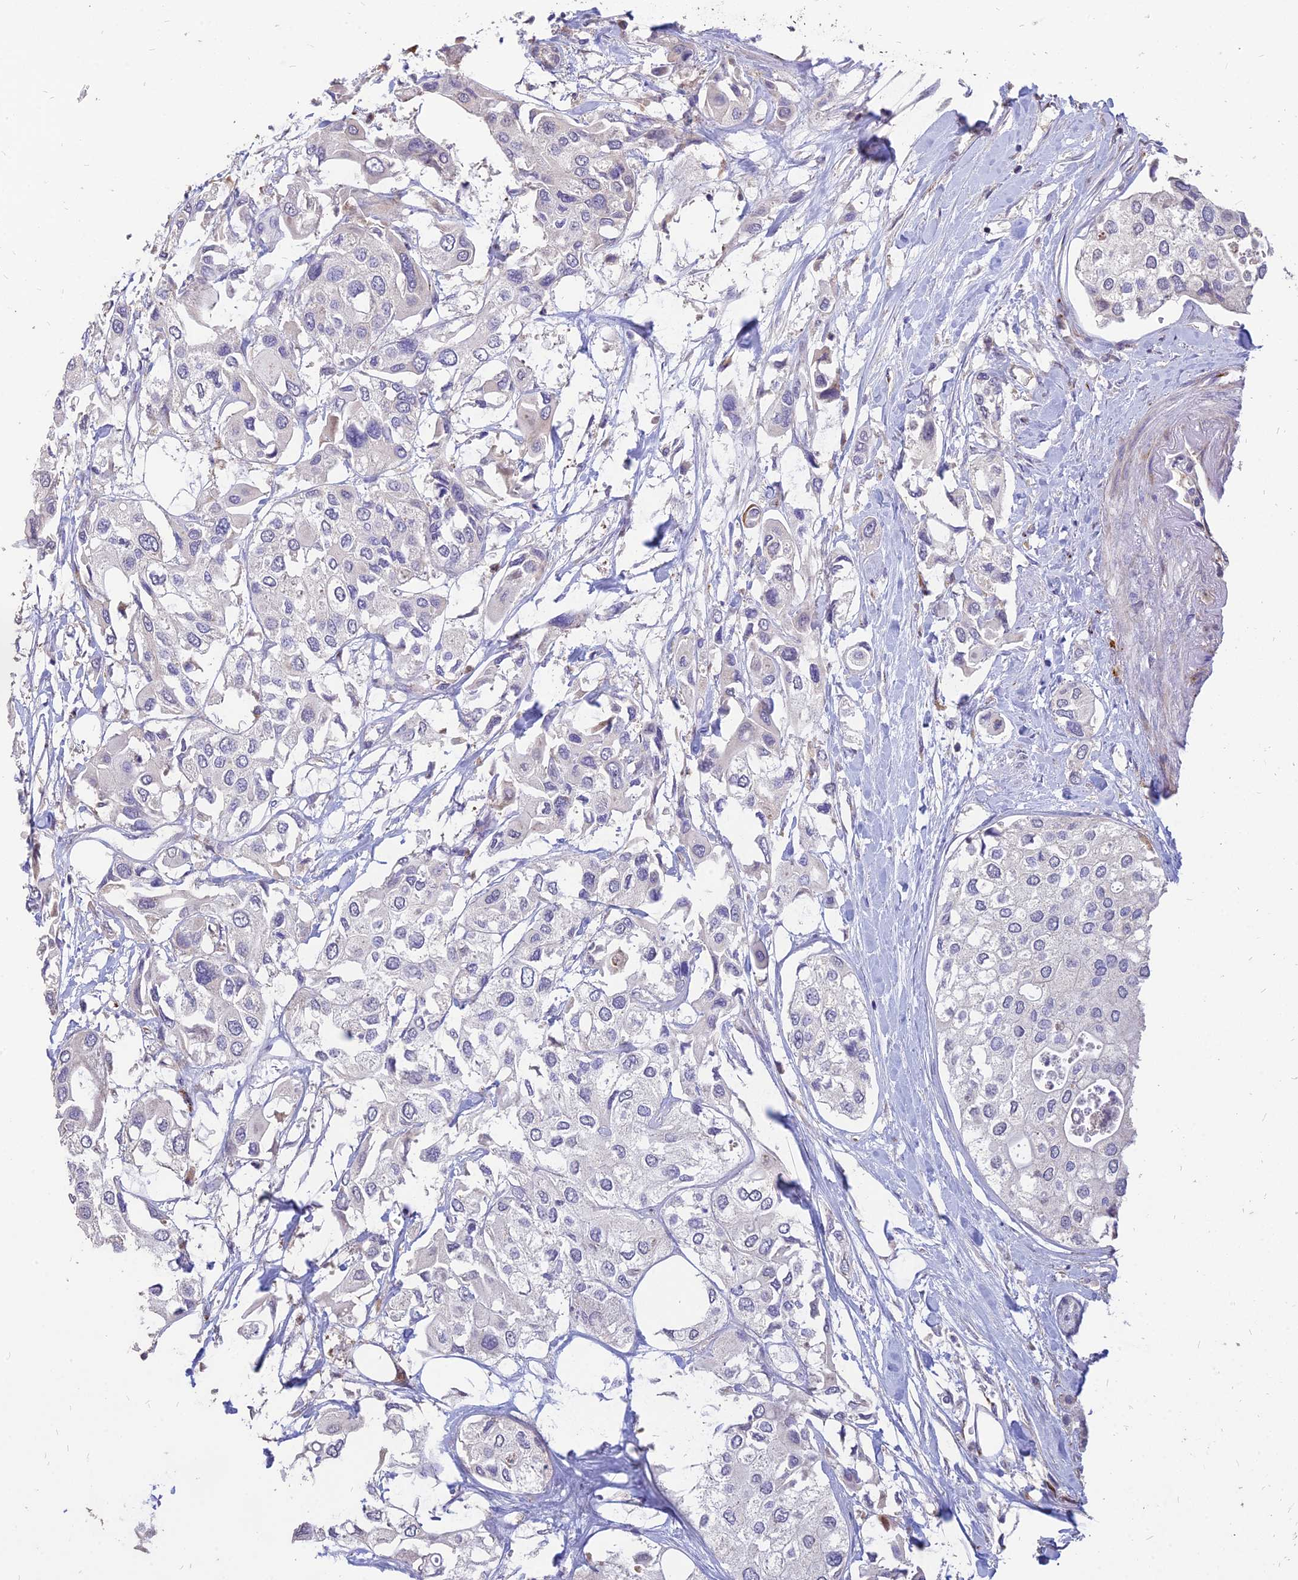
{"staining": {"intensity": "negative", "quantity": "none", "location": "none"}, "tissue": "urothelial cancer", "cell_type": "Tumor cells", "image_type": "cancer", "snomed": [{"axis": "morphology", "description": "Urothelial carcinoma, High grade"}, {"axis": "topography", "description": "Urinary bladder"}], "caption": "High power microscopy image of an immunohistochemistry (IHC) micrograph of urothelial cancer, revealing no significant staining in tumor cells. (DAB (3,3'-diaminobenzidine) IHC with hematoxylin counter stain).", "gene": "ST3GAL6", "patient": {"sex": "male", "age": 64}}